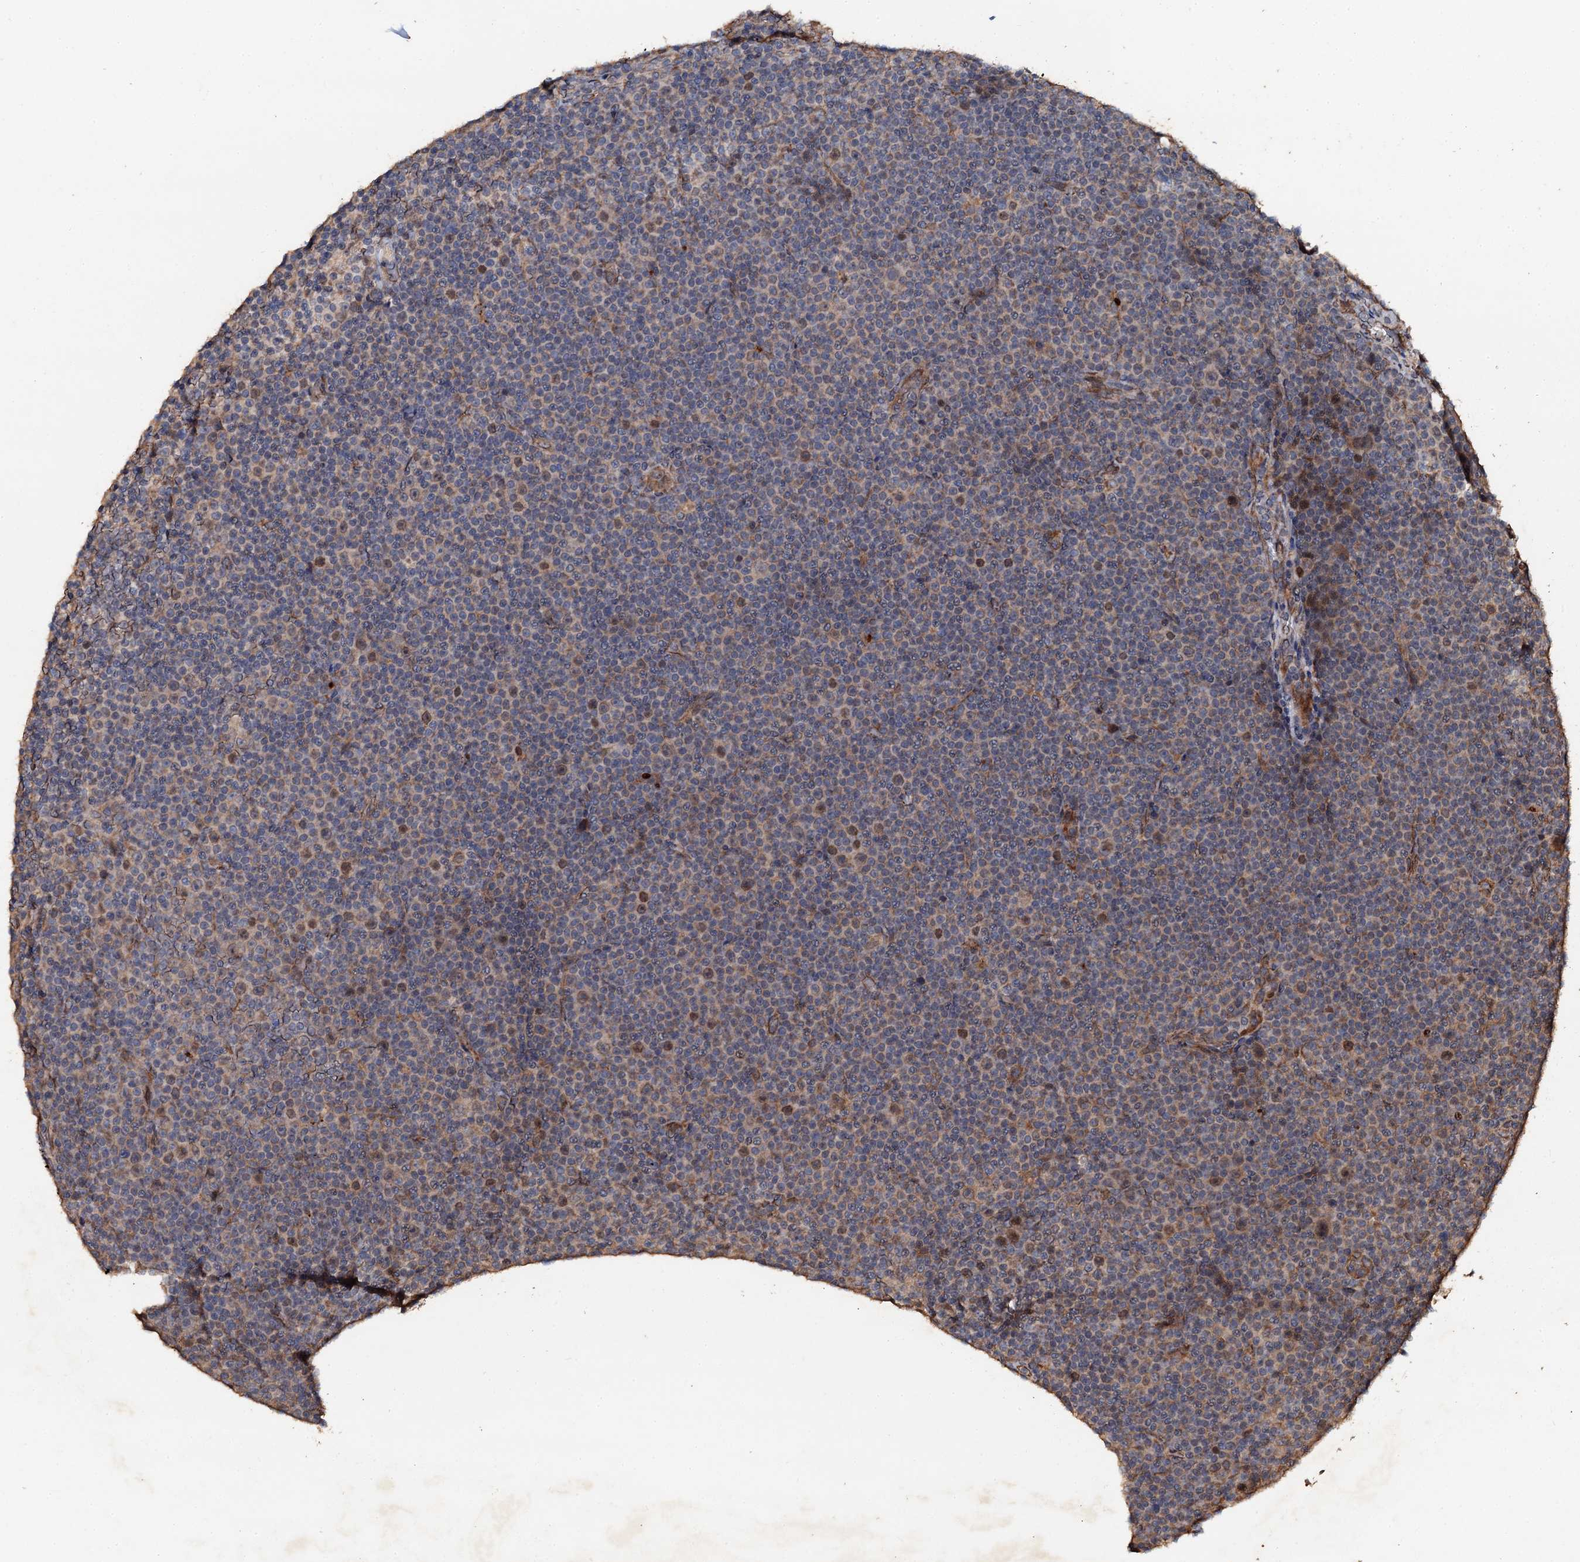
{"staining": {"intensity": "moderate", "quantity": "<25%", "location": "nuclear"}, "tissue": "lymphoma", "cell_type": "Tumor cells", "image_type": "cancer", "snomed": [{"axis": "morphology", "description": "Malignant lymphoma, non-Hodgkin's type, Low grade"}, {"axis": "topography", "description": "Lymph node"}], "caption": "Malignant lymphoma, non-Hodgkin's type (low-grade) tissue demonstrates moderate nuclear positivity in approximately <25% of tumor cells", "gene": "ADAMTS10", "patient": {"sex": "female", "age": 67}}